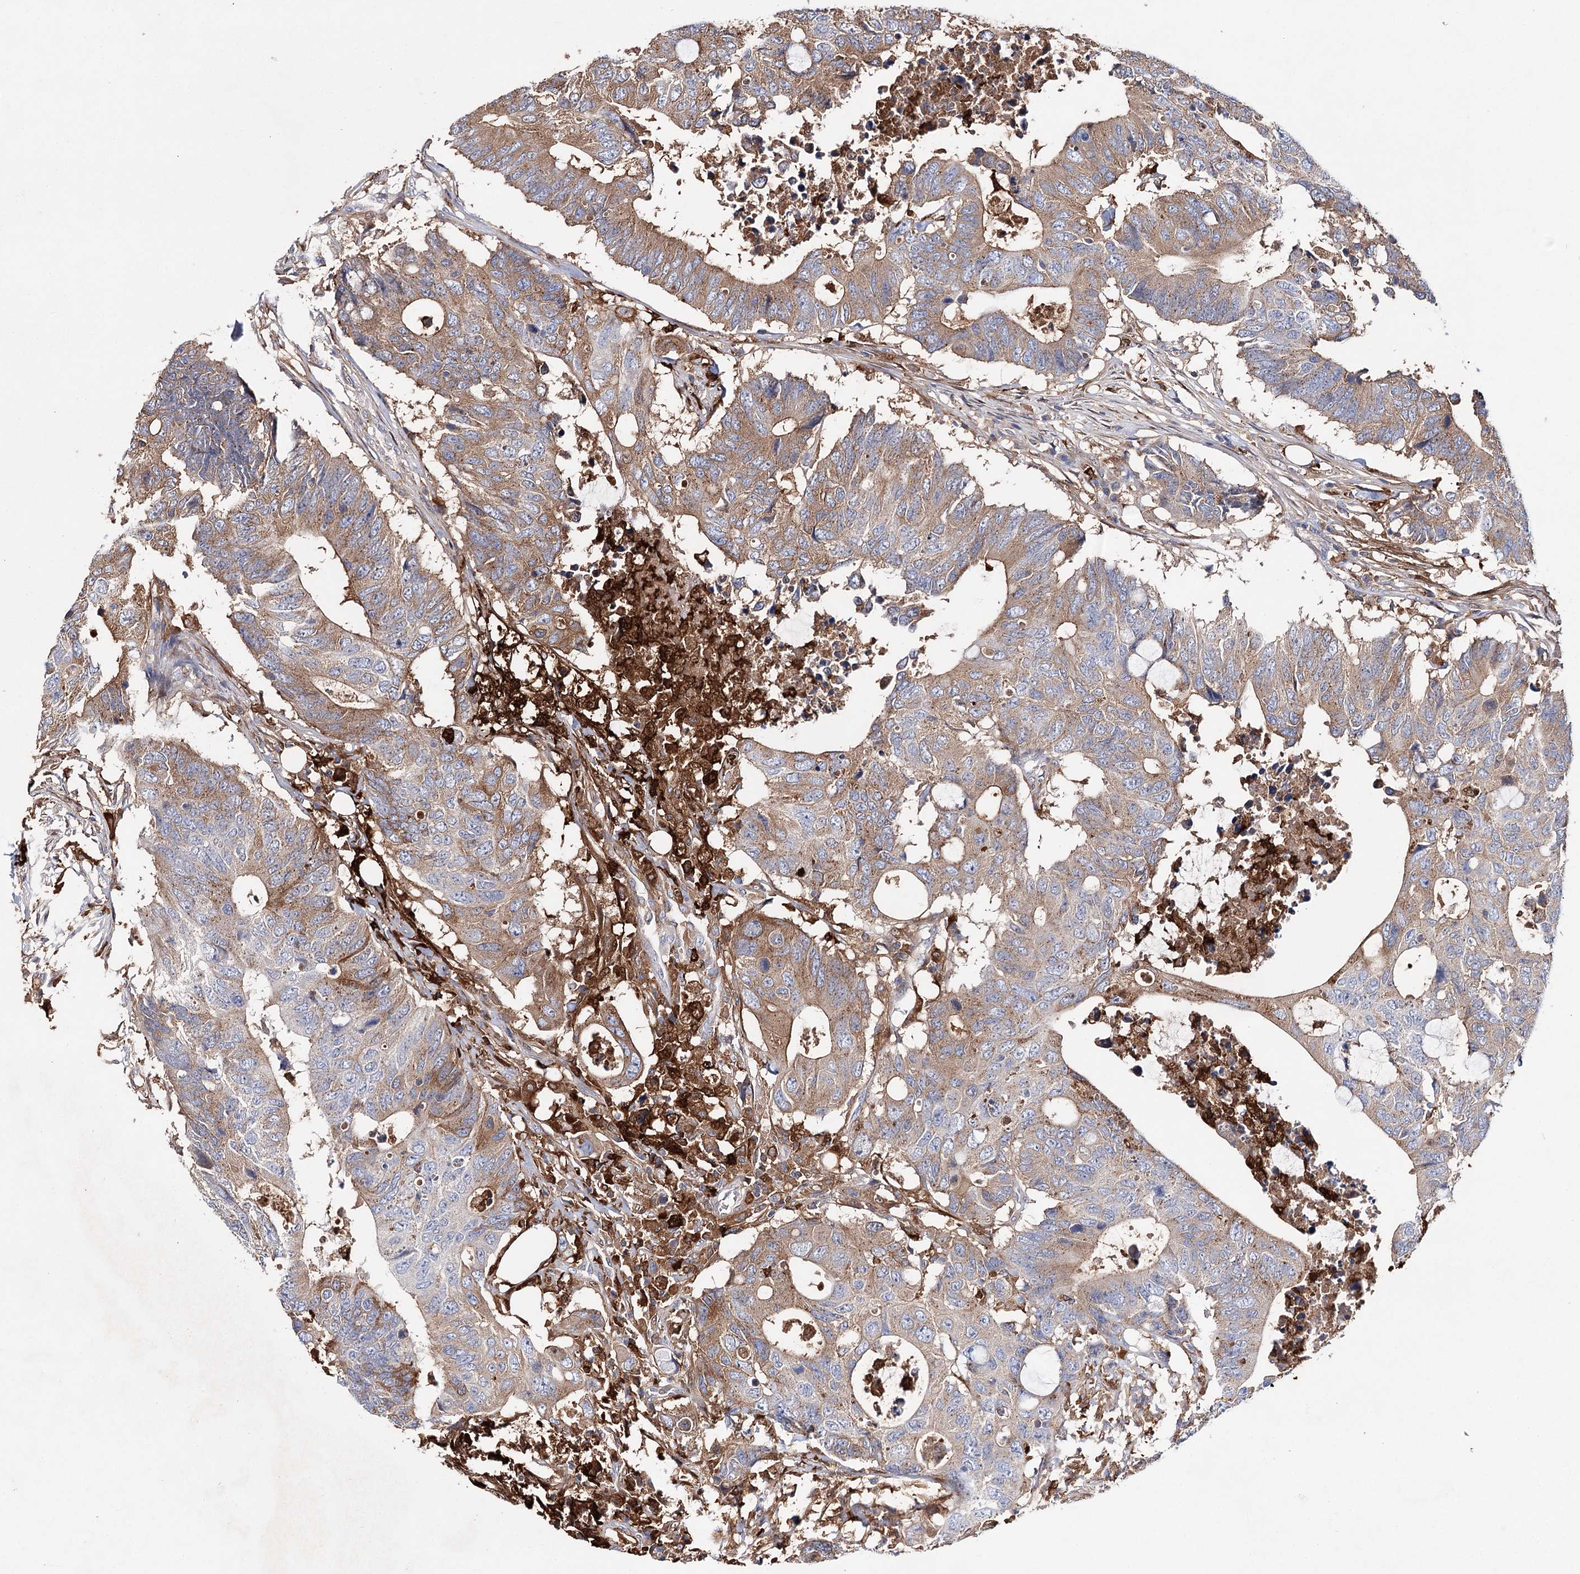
{"staining": {"intensity": "moderate", "quantity": ">75%", "location": "cytoplasmic/membranous"}, "tissue": "colorectal cancer", "cell_type": "Tumor cells", "image_type": "cancer", "snomed": [{"axis": "morphology", "description": "Adenocarcinoma, NOS"}, {"axis": "topography", "description": "Colon"}], "caption": "Tumor cells demonstrate medium levels of moderate cytoplasmic/membranous staining in about >75% of cells in human colorectal cancer.", "gene": "CFAP46", "patient": {"sex": "male", "age": 71}}